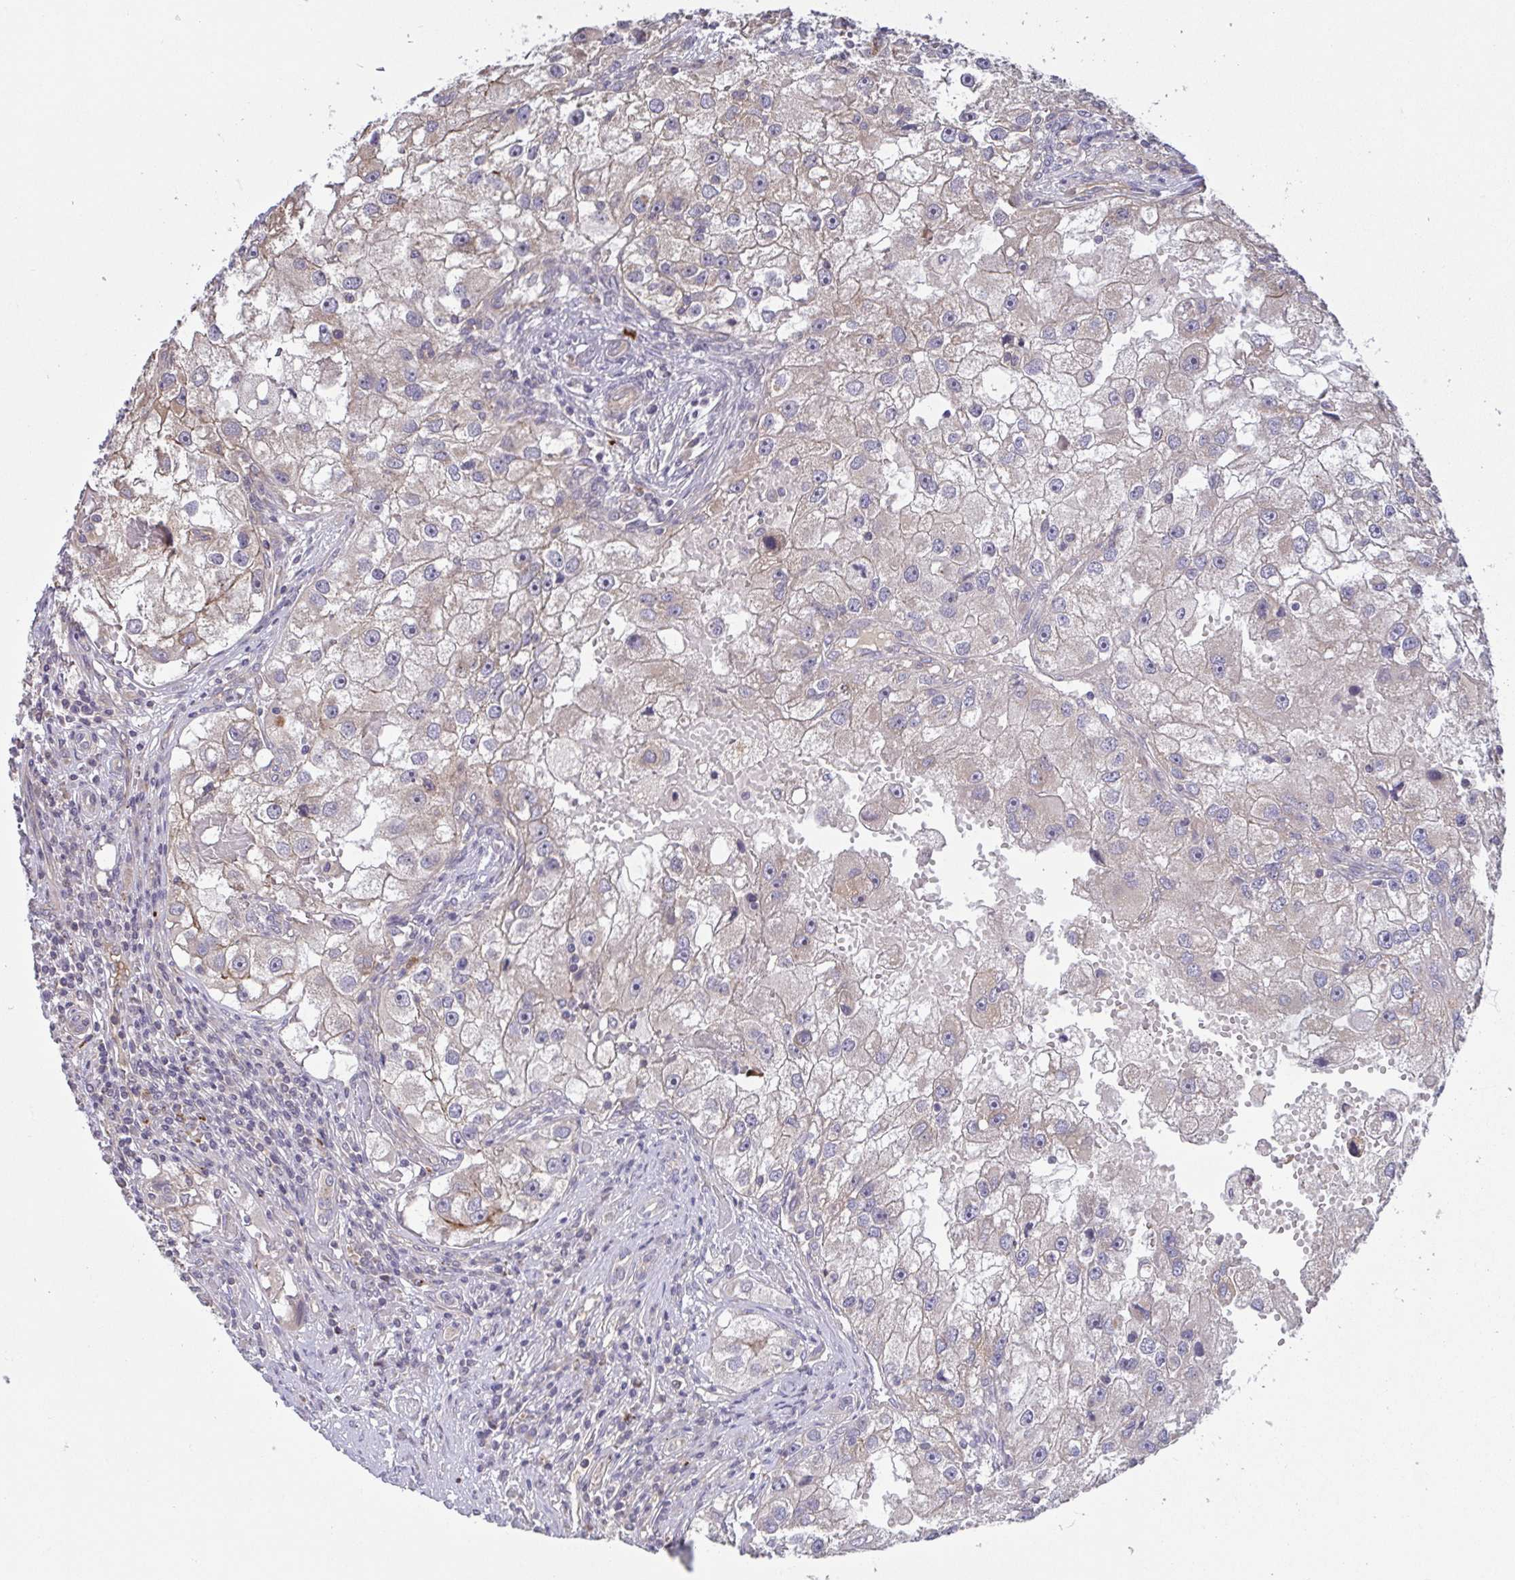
{"staining": {"intensity": "weak", "quantity": "25%-75%", "location": "cytoplasmic/membranous"}, "tissue": "renal cancer", "cell_type": "Tumor cells", "image_type": "cancer", "snomed": [{"axis": "morphology", "description": "Adenocarcinoma, NOS"}, {"axis": "topography", "description": "Kidney"}], "caption": "Renal cancer stained with a brown dye demonstrates weak cytoplasmic/membranous positive expression in about 25%-75% of tumor cells.", "gene": "OSBPL7", "patient": {"sex": "male", "age": 63}}